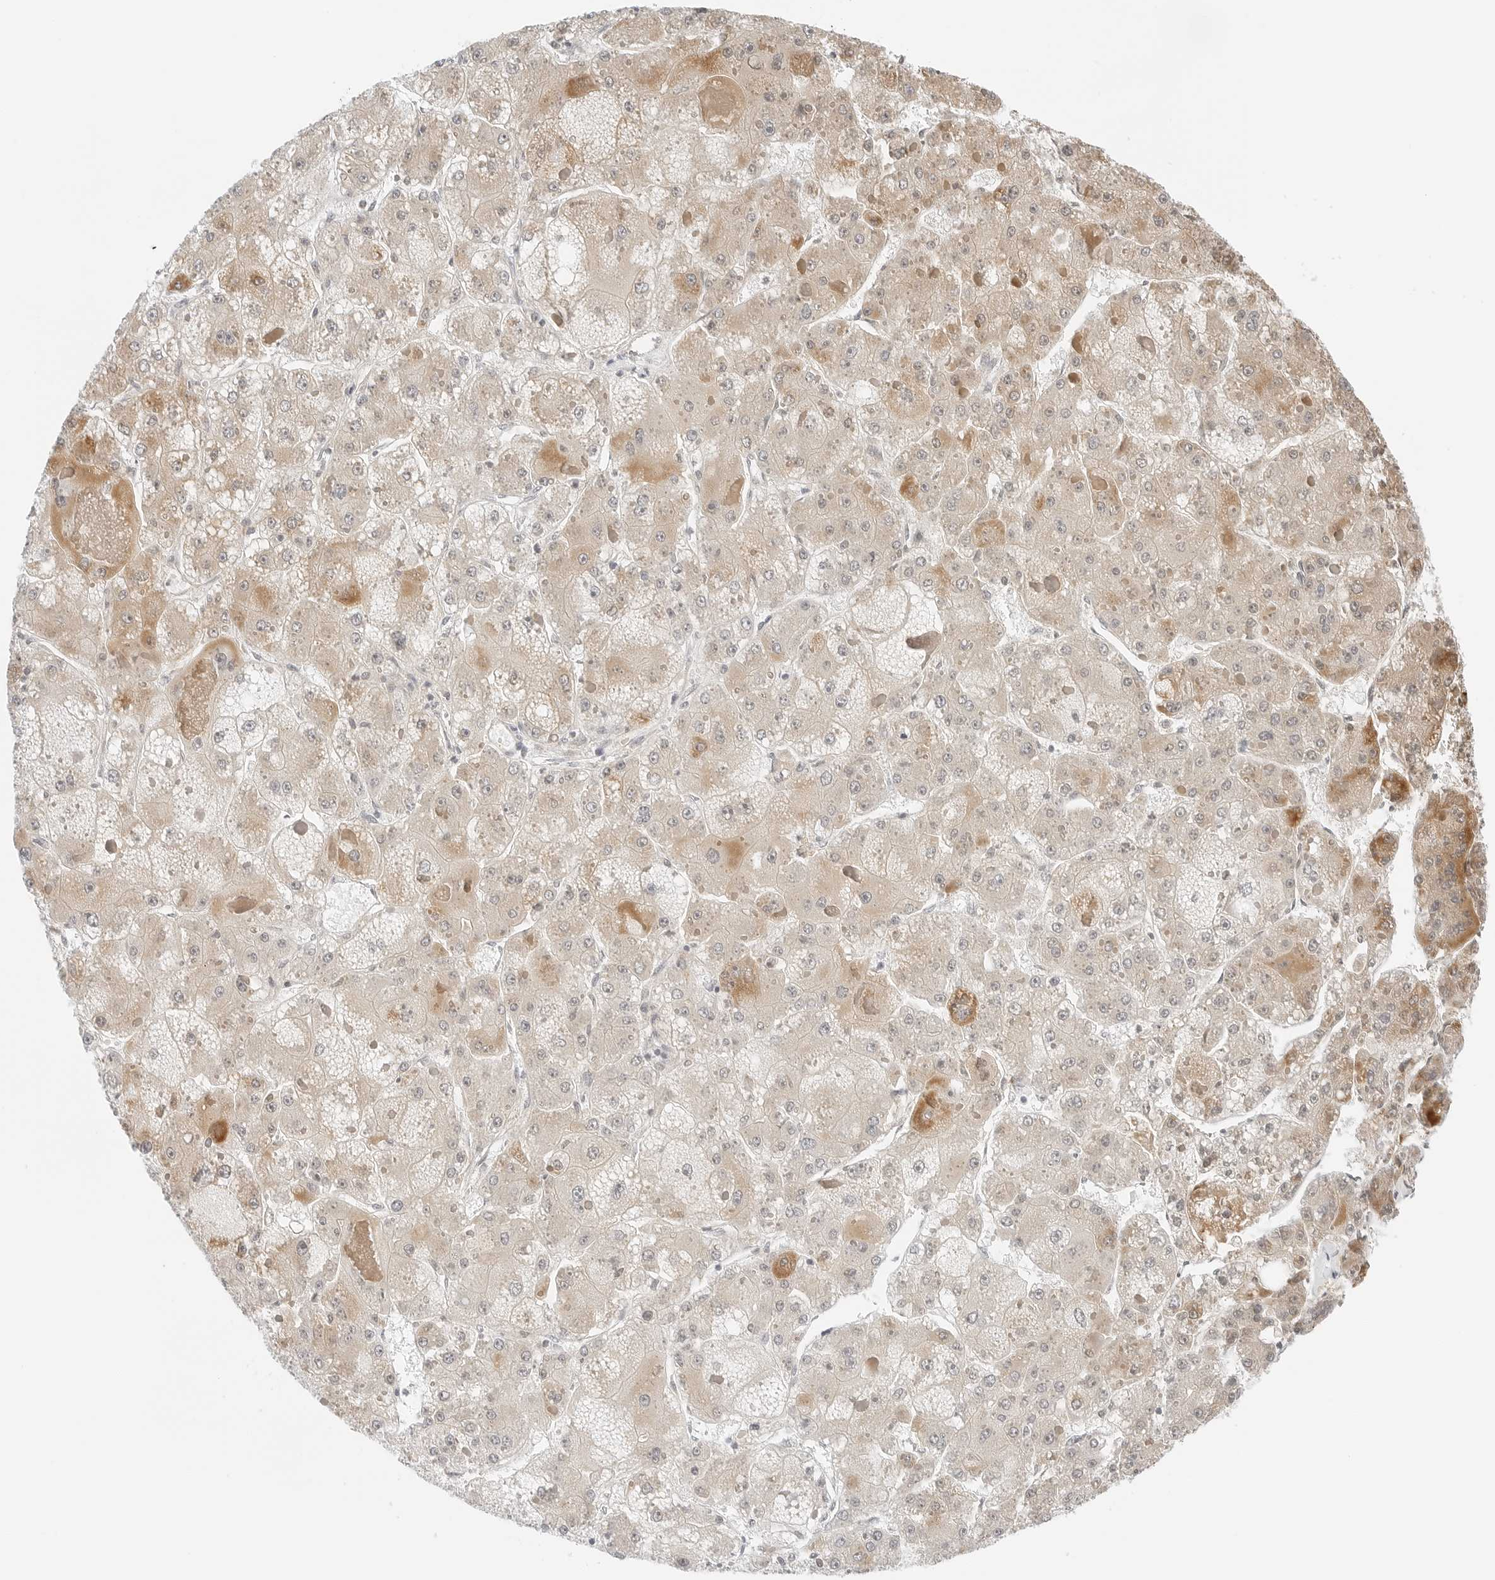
{"staining": {"intensity": "moderate", "quantity": "25%-75%", "location": "cytoplasmic/membranous"}, "tissue": "liver cancer", "cell_type": "Tumor cells", "image_type": "cancer", "snomed": [{"axis": "morphology", "description": "Carcinoma, Hepatocellular, NOS"}, {"axis": "topography", "description": "Liver"}], "caption": "Hepatocellular carcinoma (liver) stained with immunohistochemistry (IHC) displays moderate cytoplasmic/membranous positivity in about 25%-75% of tumor cells.", "gene": "IQCC", "patient": {"sex": "female", "age": 73}}